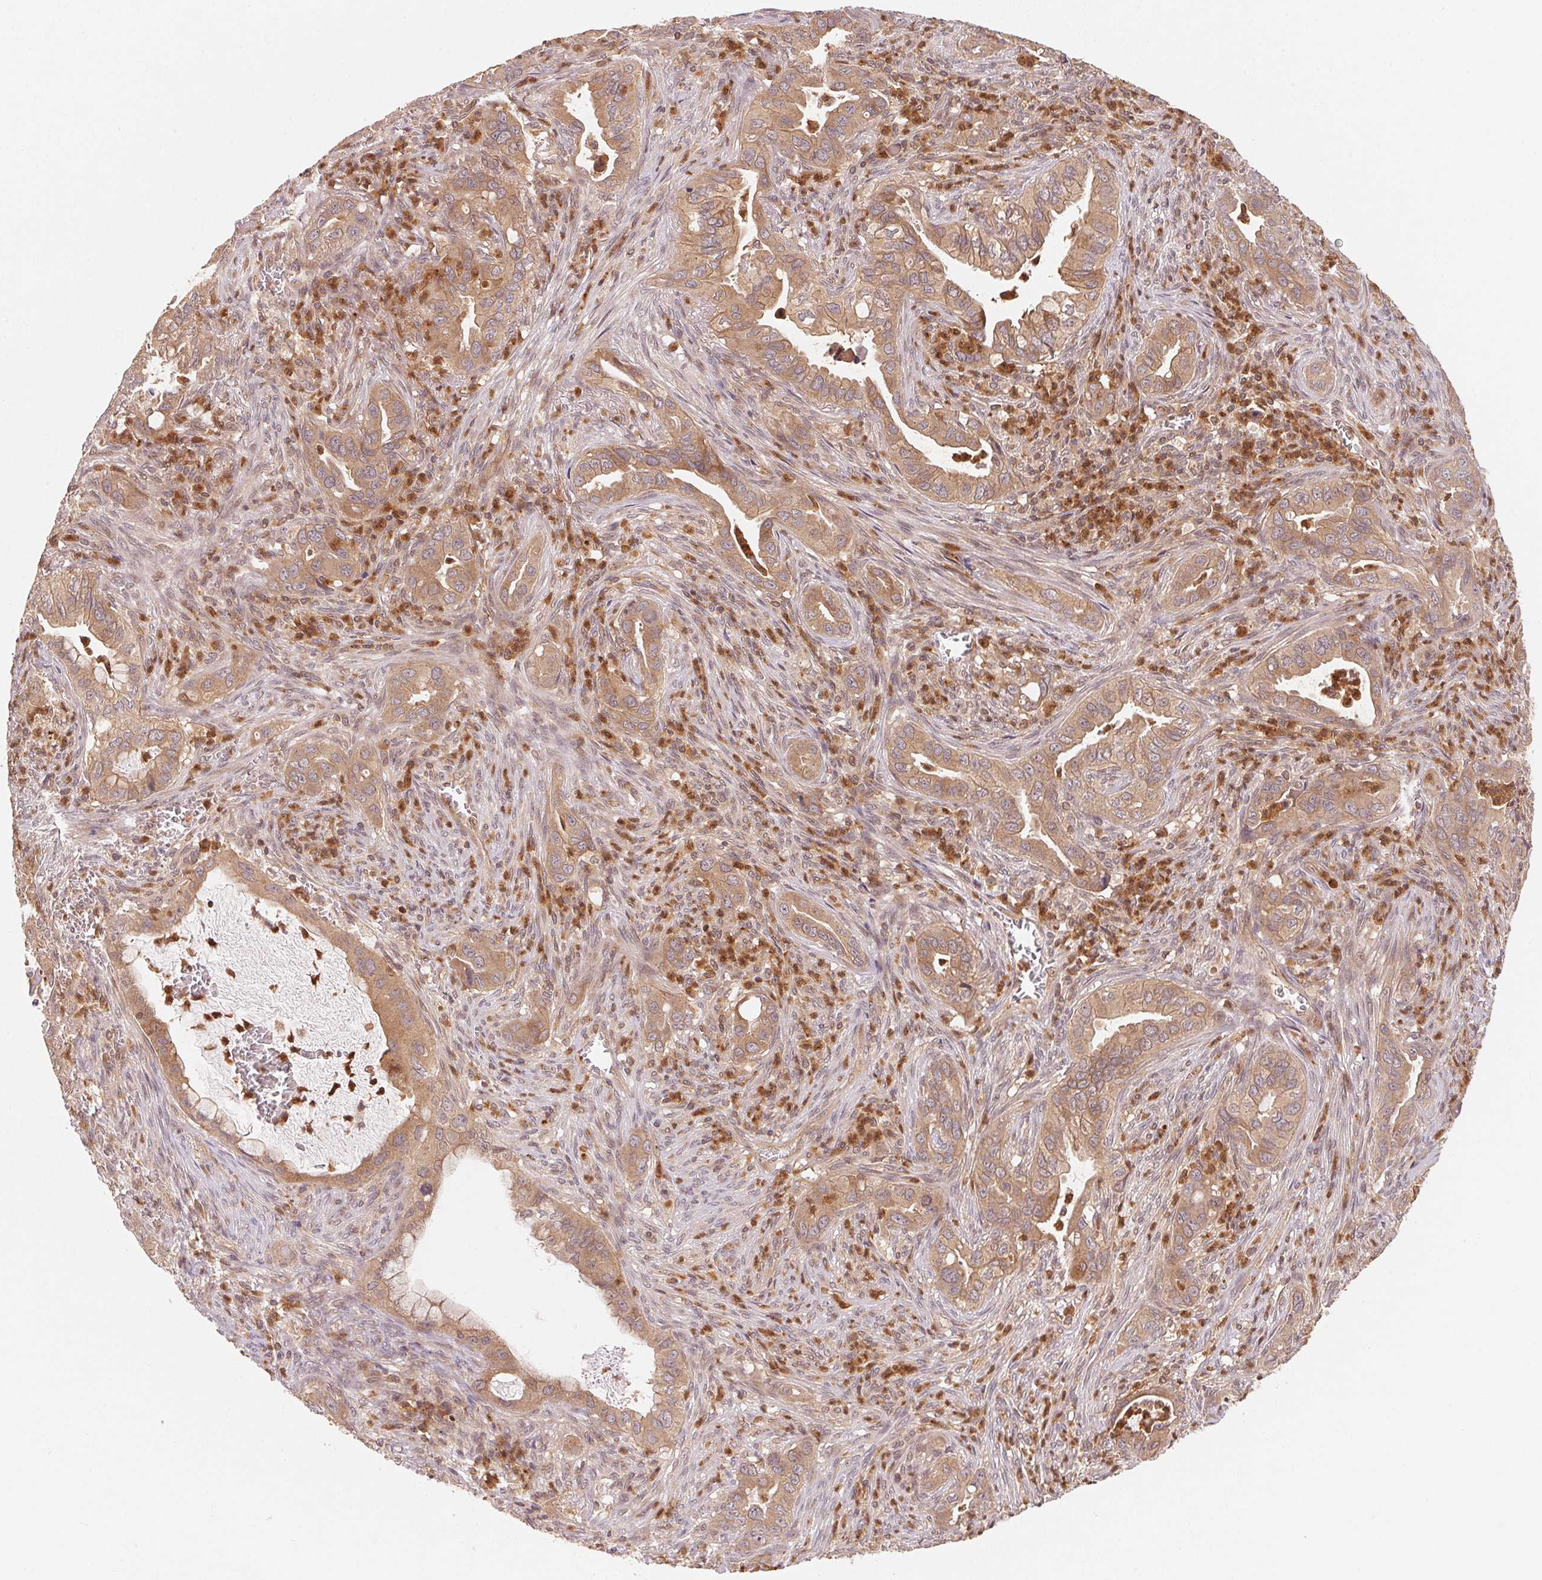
{"staining": {"intensity": "moderate", "quantity": ">75%", "location": "cytoplasmic/membranous"}, "tissue": "lung cancer", "cell_type": "Tumor cells", "image_type": "cancer", "snomed": [{"axis": "morphology", "description": "Adenocarcinoma, NOS"}, {"axis": "topography", "description": "Lung"}], "caption": "There is medium levels of moderate cytoplasmic/membranous positivity in tumor cells of lung cancer (adenocarcinoma), as demonstrated by immunohistochemical staining (brown color).", "gene": "CCDC102B", "patient": {"sex": "male", "age": 65}}